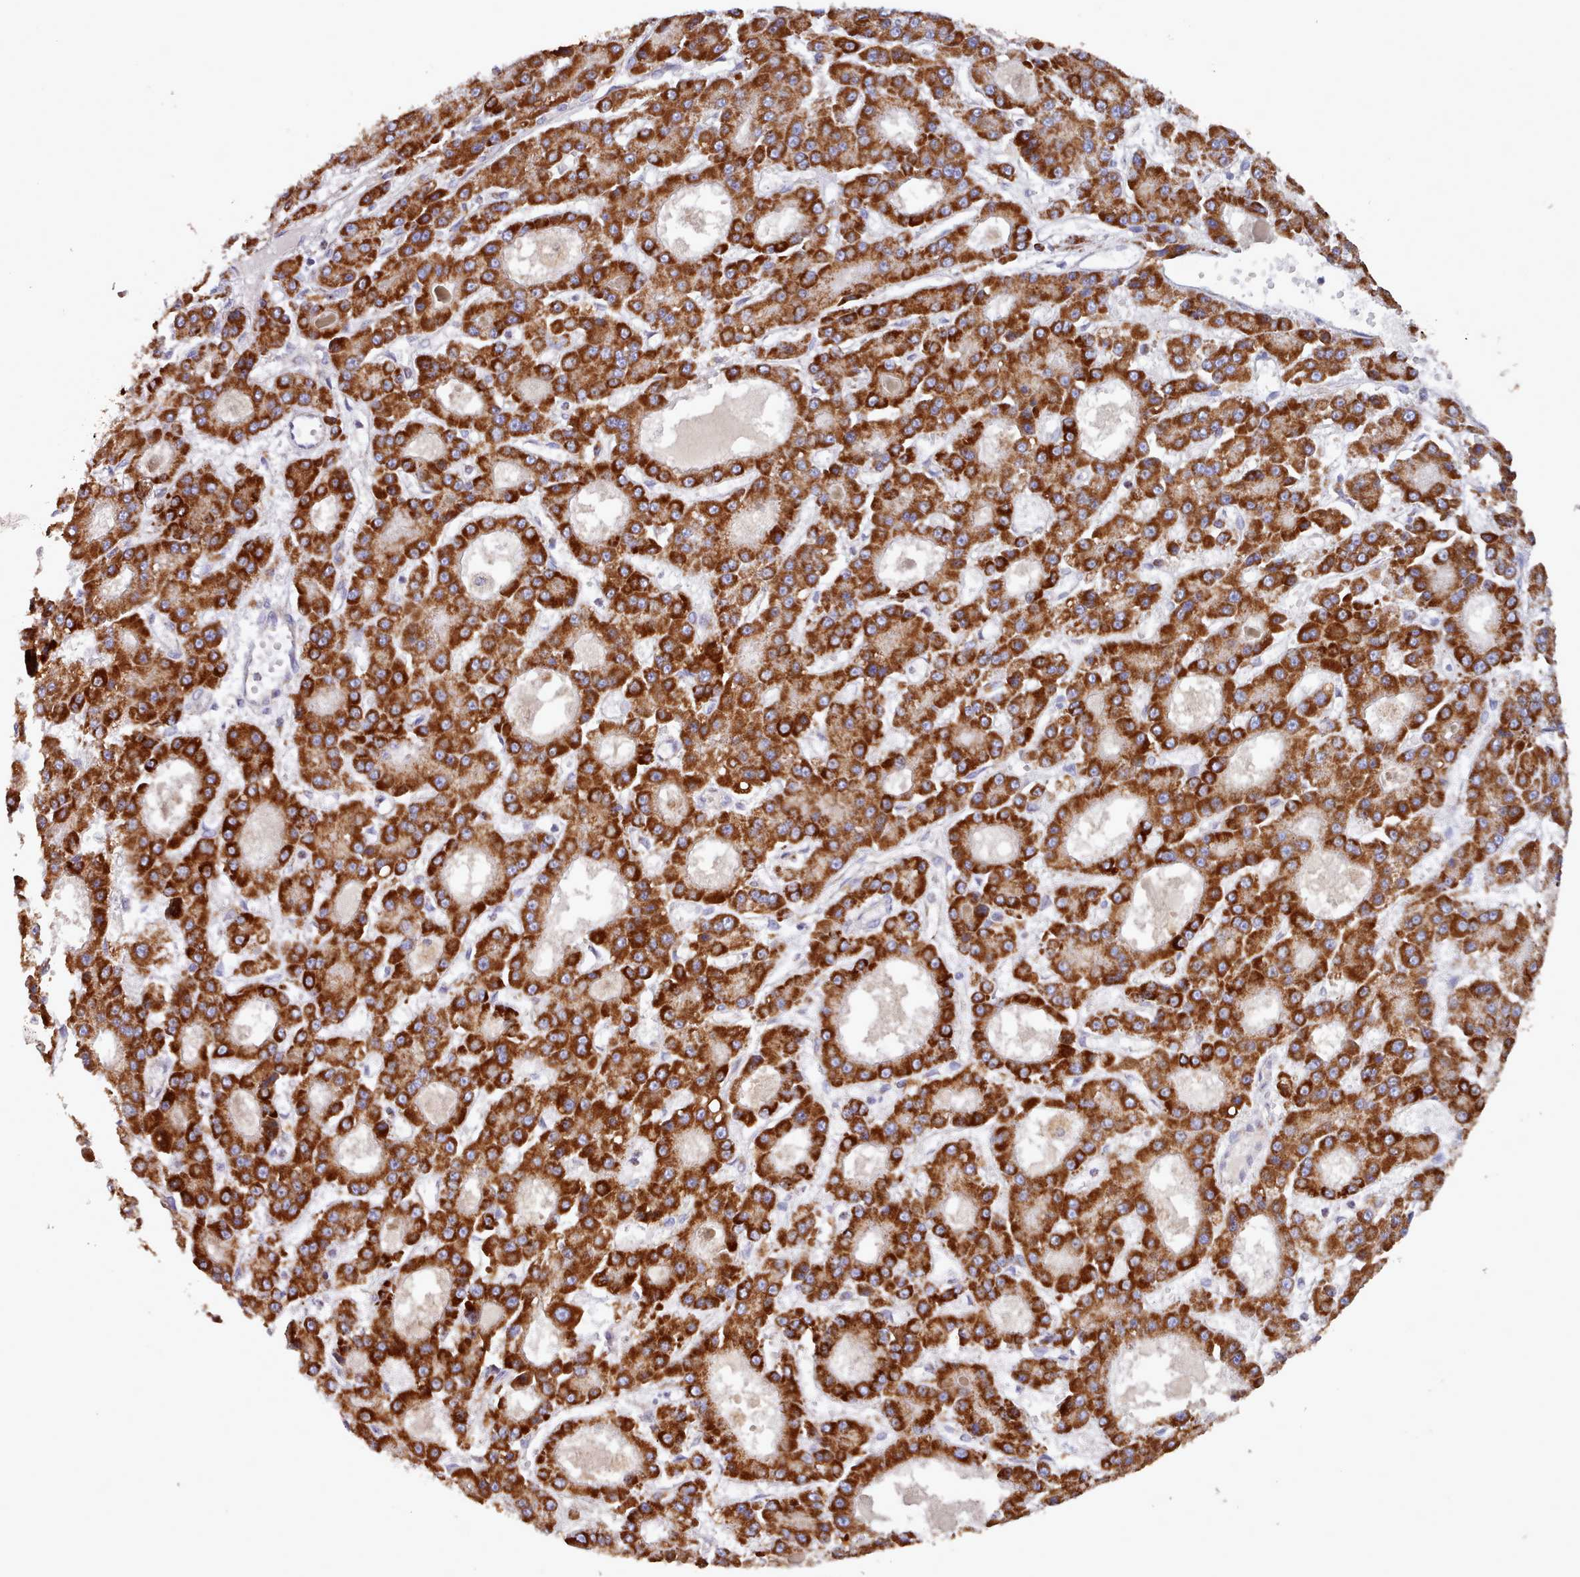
{"staining": {"intensity": "strong", "quantity": ">75%", "location": "cytoplasmic/membranous"}, "tissue": "liver cancer", "cell_type": "Tumor cells", "image_type": "cancer", "snomed": [{"axis": "morphology", "description": "Carcinoma, Hepatocellular, NOS"}, {"axis": "topography", "description": "Liver"}], "caption": "High-magnification brightfield microscopy of liver cancer stained with DAB (3,3'-diaminobenzidine) (brown) and counterstained with hematoxylin (blue). tumor cells exhibit strong cytoplasmic/membranous staining is appreciated in about>75% of cells.", "gene": "HSDL2", "patient": {"sex": "male", "age": 70}}